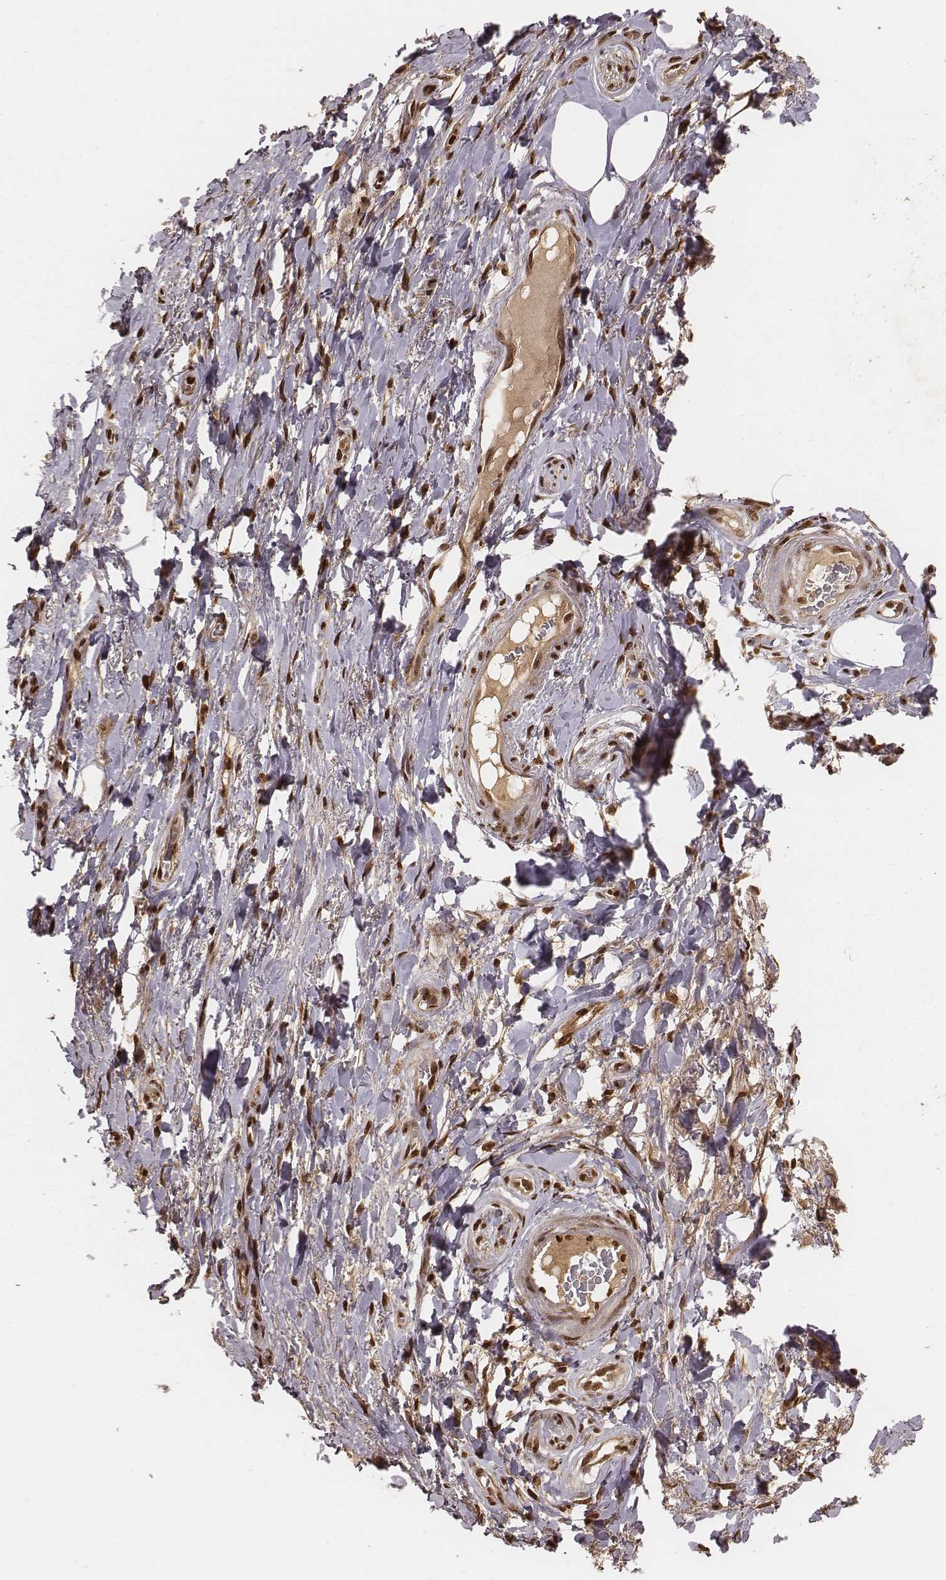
{"staining": {"intensity": "strong", "quantity": ">75%", "location": "nuclear"}, "tissue": "adipose tissue", "cell_type": "Adipocytes", "image_type": "normal", "snomed": [{"axis": "morphology", "description": "Normal tissue, NOS"}, {"axis": "topography", "description": "Anal"}, {"axis": "topography", "description": "Peripheral nerve tissue"}], "caption": "Protein expression analysis of unremarkable adipose tissue reveals strong nuclear positivity in about >75% of adipocytes.", "gene": "NFX1", "patient": {"sex": "male", "age": 53}}